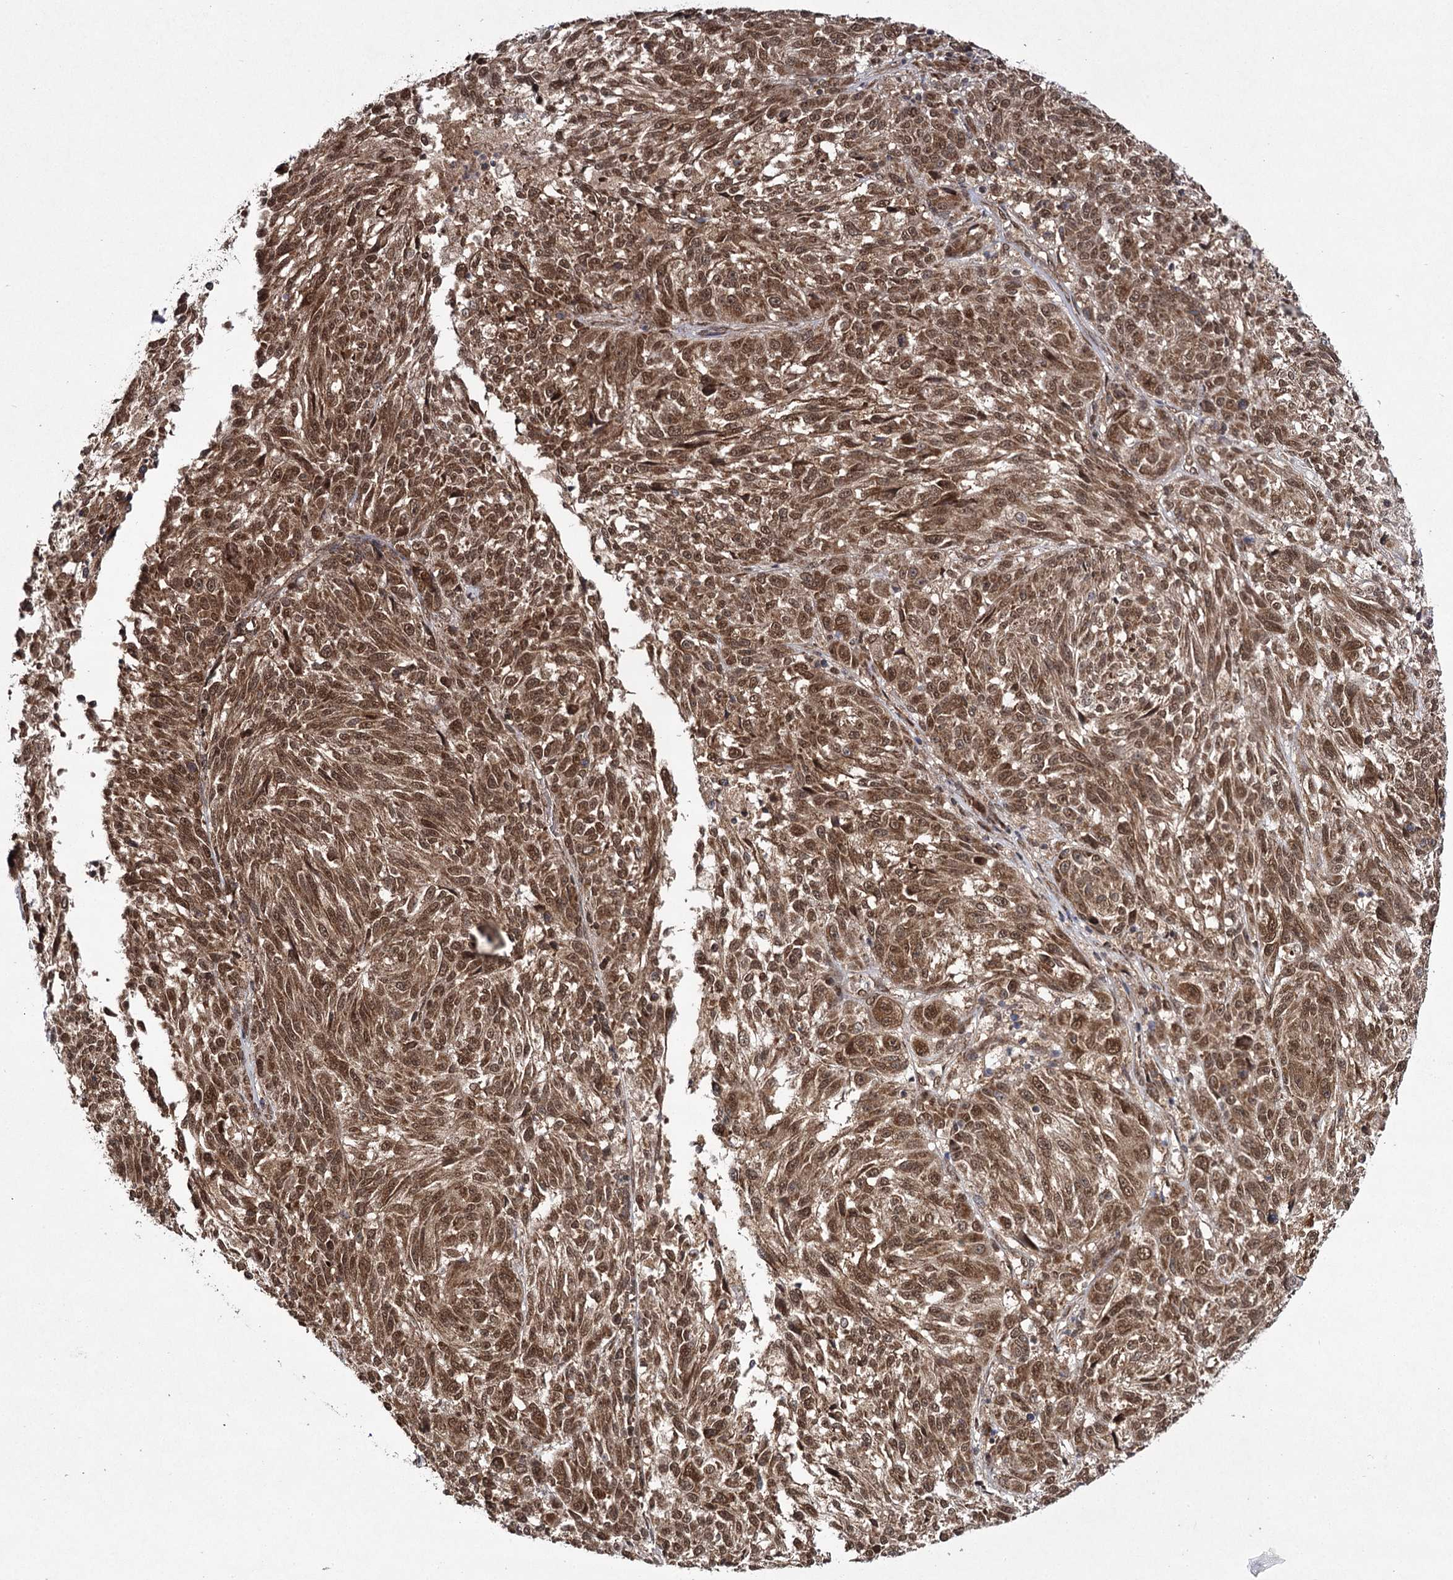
{"staining": {"intensity": "moderate", "quantity": ">75%", "location": "cytoplasmic/membranous,nuclear"}, "tissue": "melanoma", "cell_type": "Tumor cells", "image_type": "cancer", "snomed": [{"axis": "morphology", "description": "Malignant melanoma, NOS"}, {"axis": "topography", "description": "Skin"}], "caption": "DAB (3,3'-diaminobenzidine) immunohistochemical staining of human melanoma exhibits moderate cytoplasmic/membranous and nuclear protein expression in about >75% of tumor cells.", "gene": "TRNT1", "patient": {"sex": "male", "age": 53}}